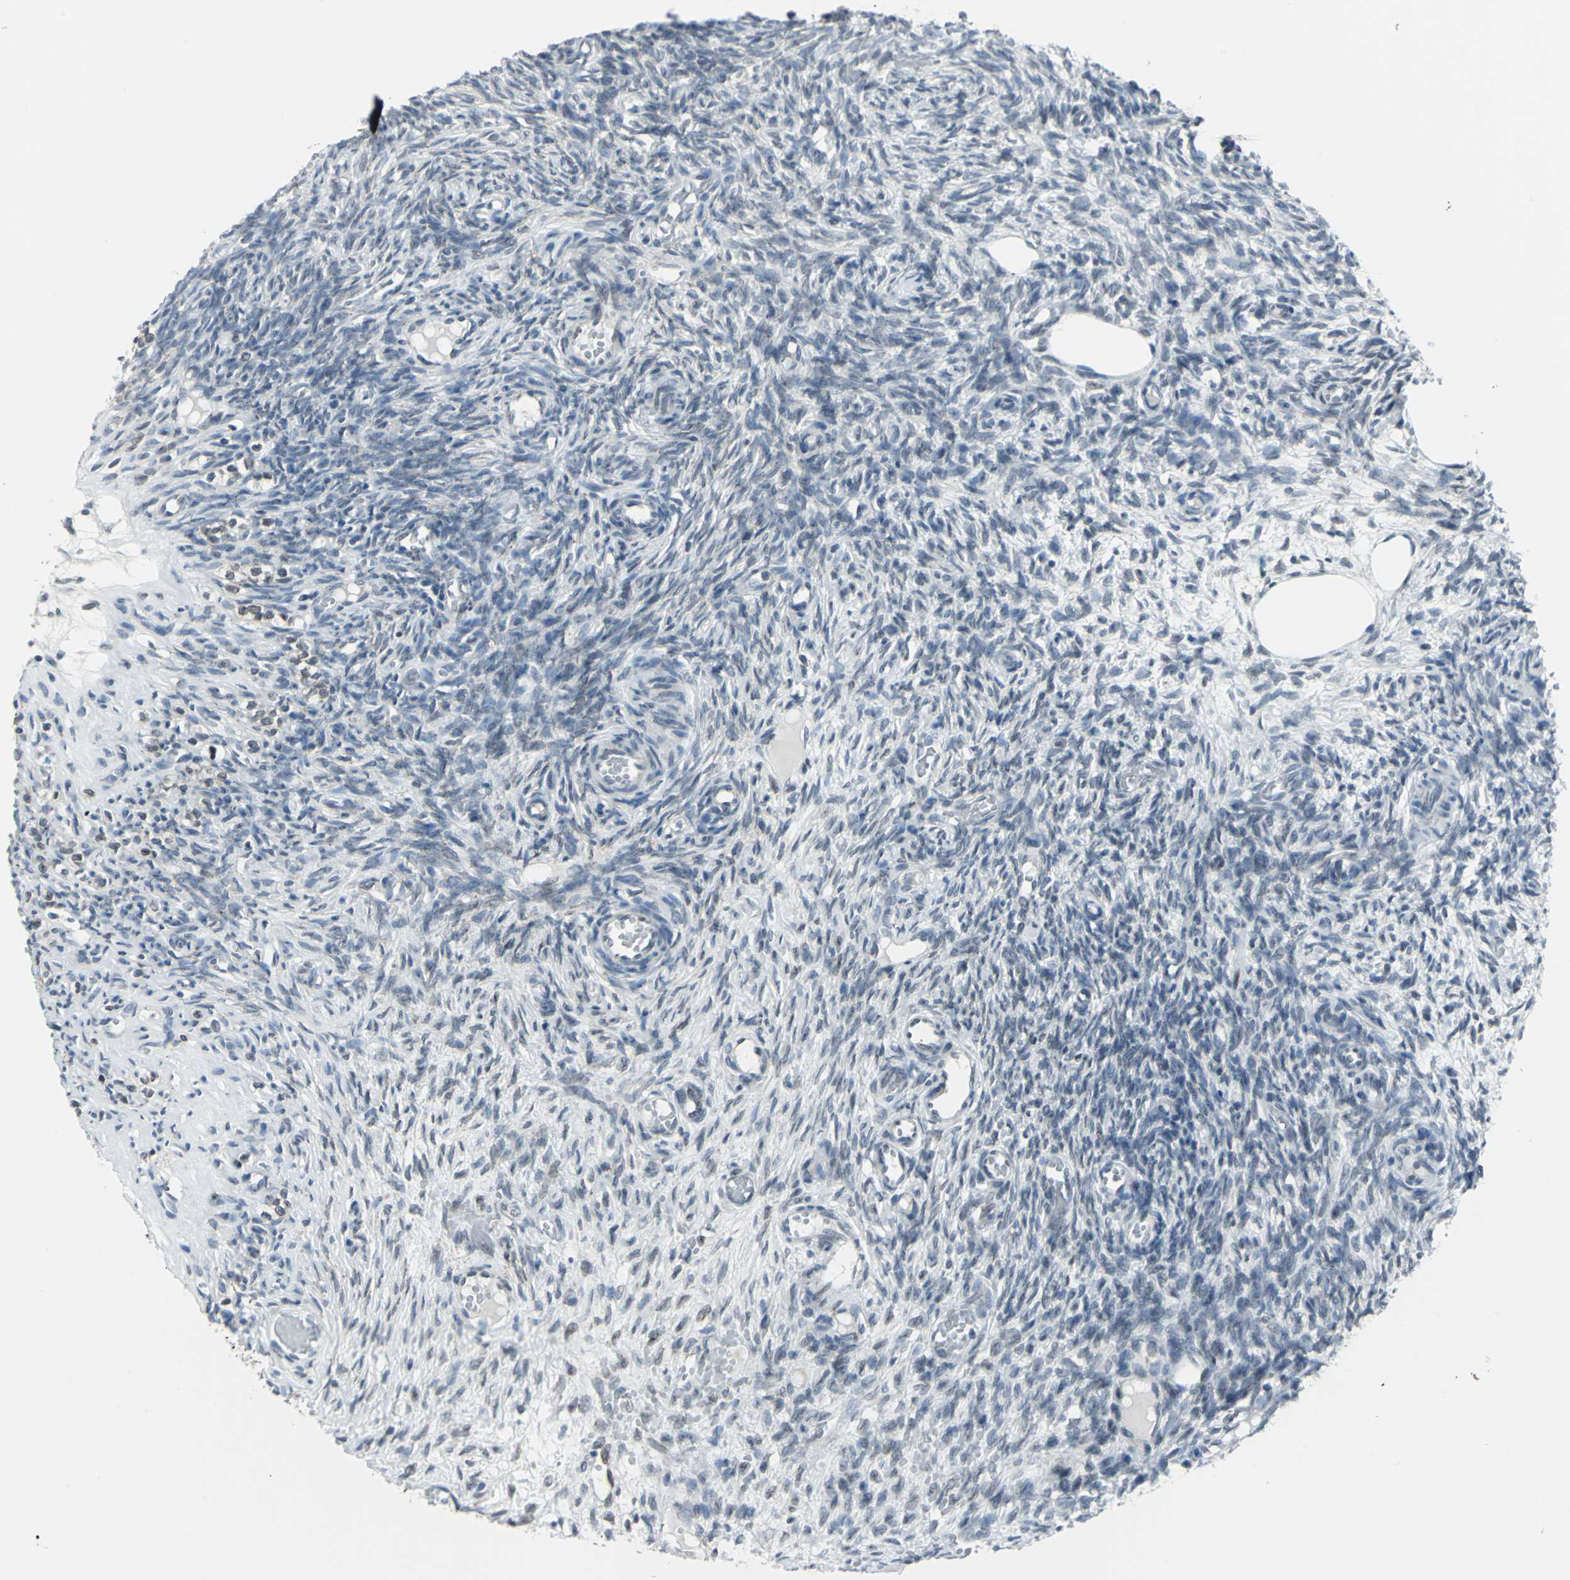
{"staining": {"intensity": "negative", "quantity": "none", "location": "none"}, "tissue": "ovary", "cell_type": "Ovarian stroma cells", "image_type": "normal", "snomed": [{"axis": "morphology", "description": "Normal tissue, NOS"}, {"axis": "topography", "description": "Ovary"}], "caption": "The photomicrograph displays no significant positivity in ovarian stroma cells of ovary. Nuclei are stained in blue.", "gene": "SNUPN", "patient": {"sex": "female", "age": 35}}